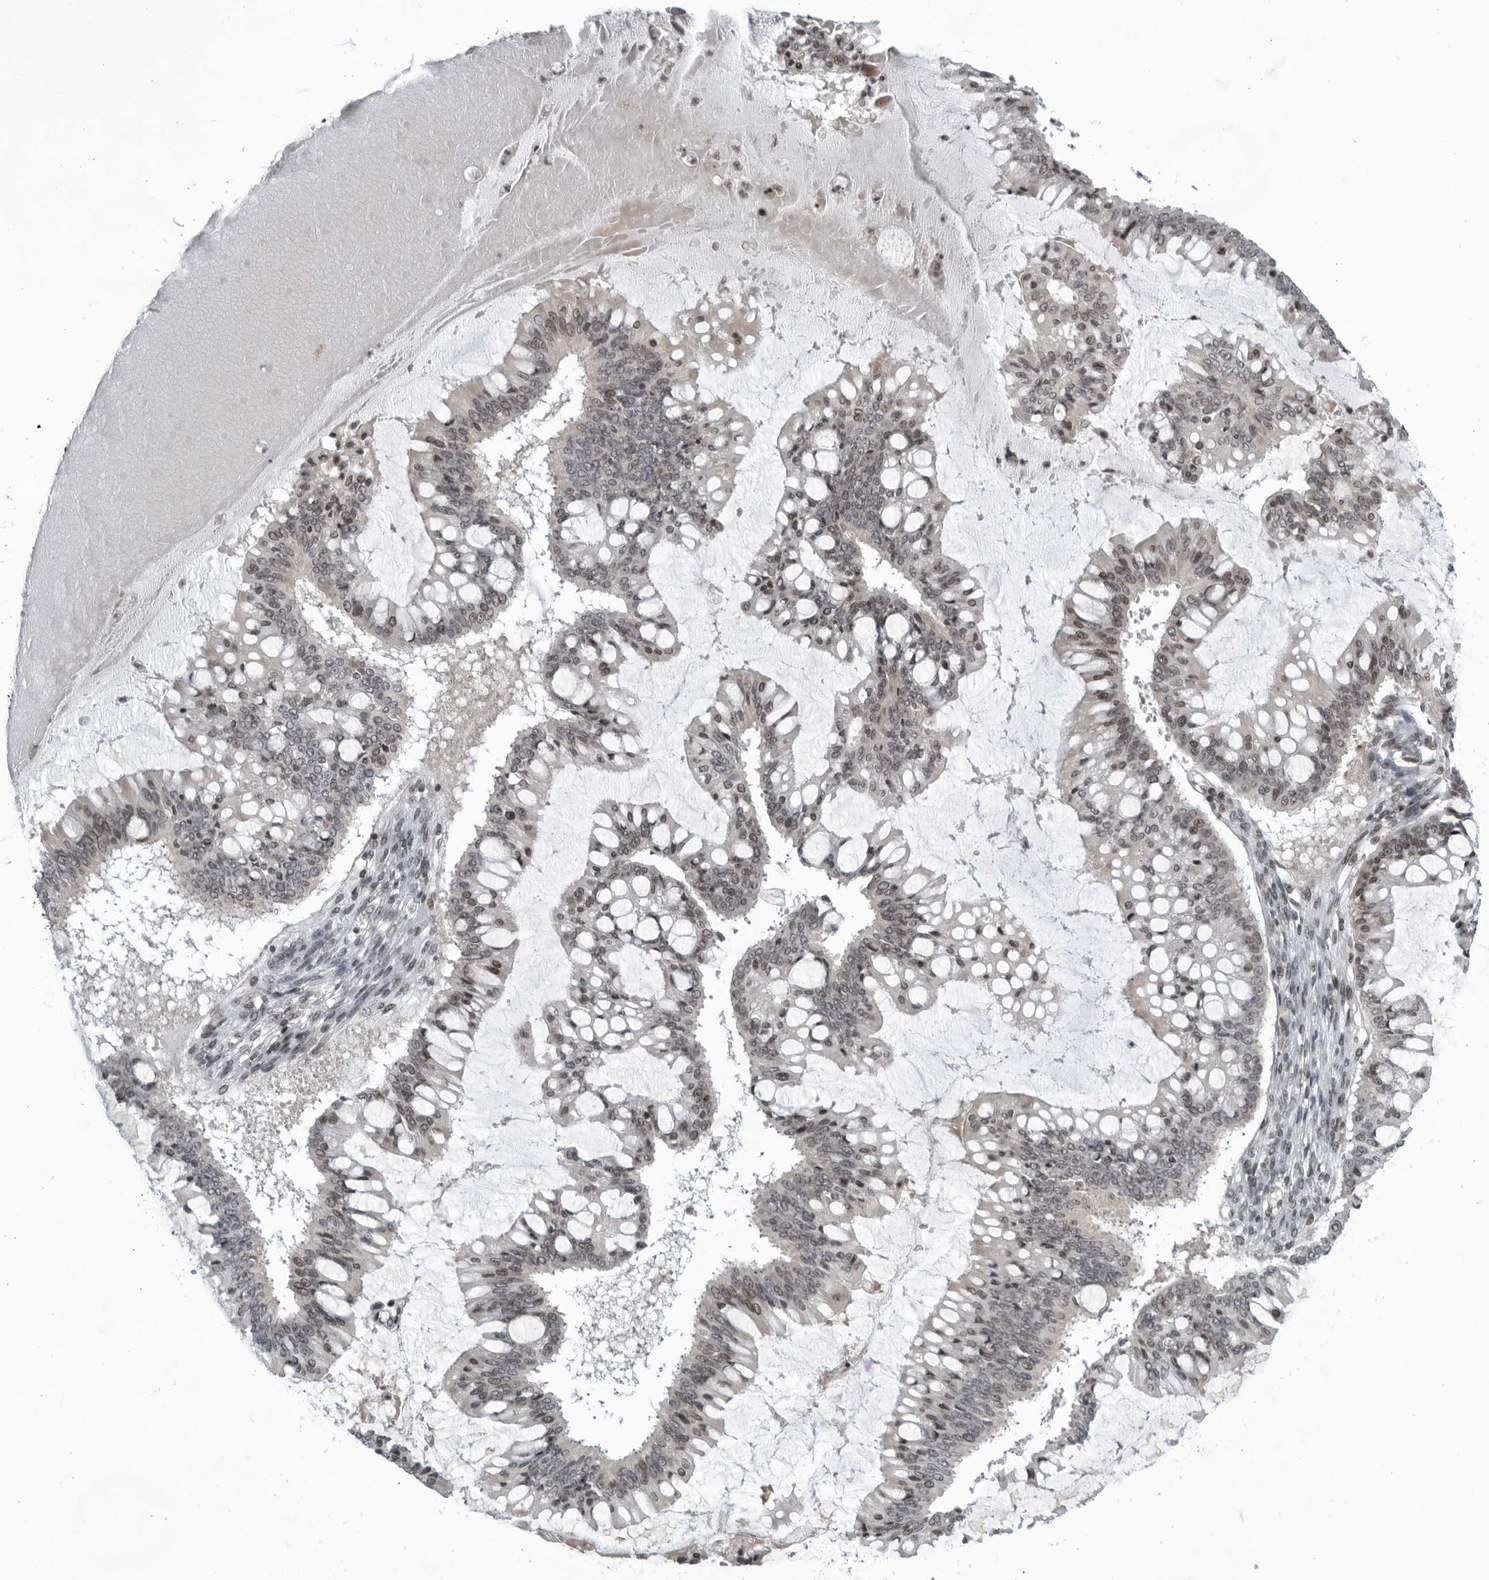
{"staining": {"intensity": "weak", "quantity": "25%-75%", "location": "nuclear"}, "tissue": "ovarian cancer", "cell_type": "Tumor cells", "image_type": "cancer", "snomed": [{"axis": "morphology", "description": "Cystadenocarcinoma, mucinous, NOS"}, {"axis": "topography", "description": "Ovary"}], "caption": "DAB (3,3'-diaminobenzidine) immunohistochemical staining of ovarian cancer reveals weak nuclear protein positivity in approximately 25%-75% of tumor cells. The staining was performed using DAB to visualize the protein expression in brown, while the nuclei were stained in blue with hematoxylin (Magnification: 20x).", "gene": "DTL", "patient": {"sex": "female", "age": 73}}